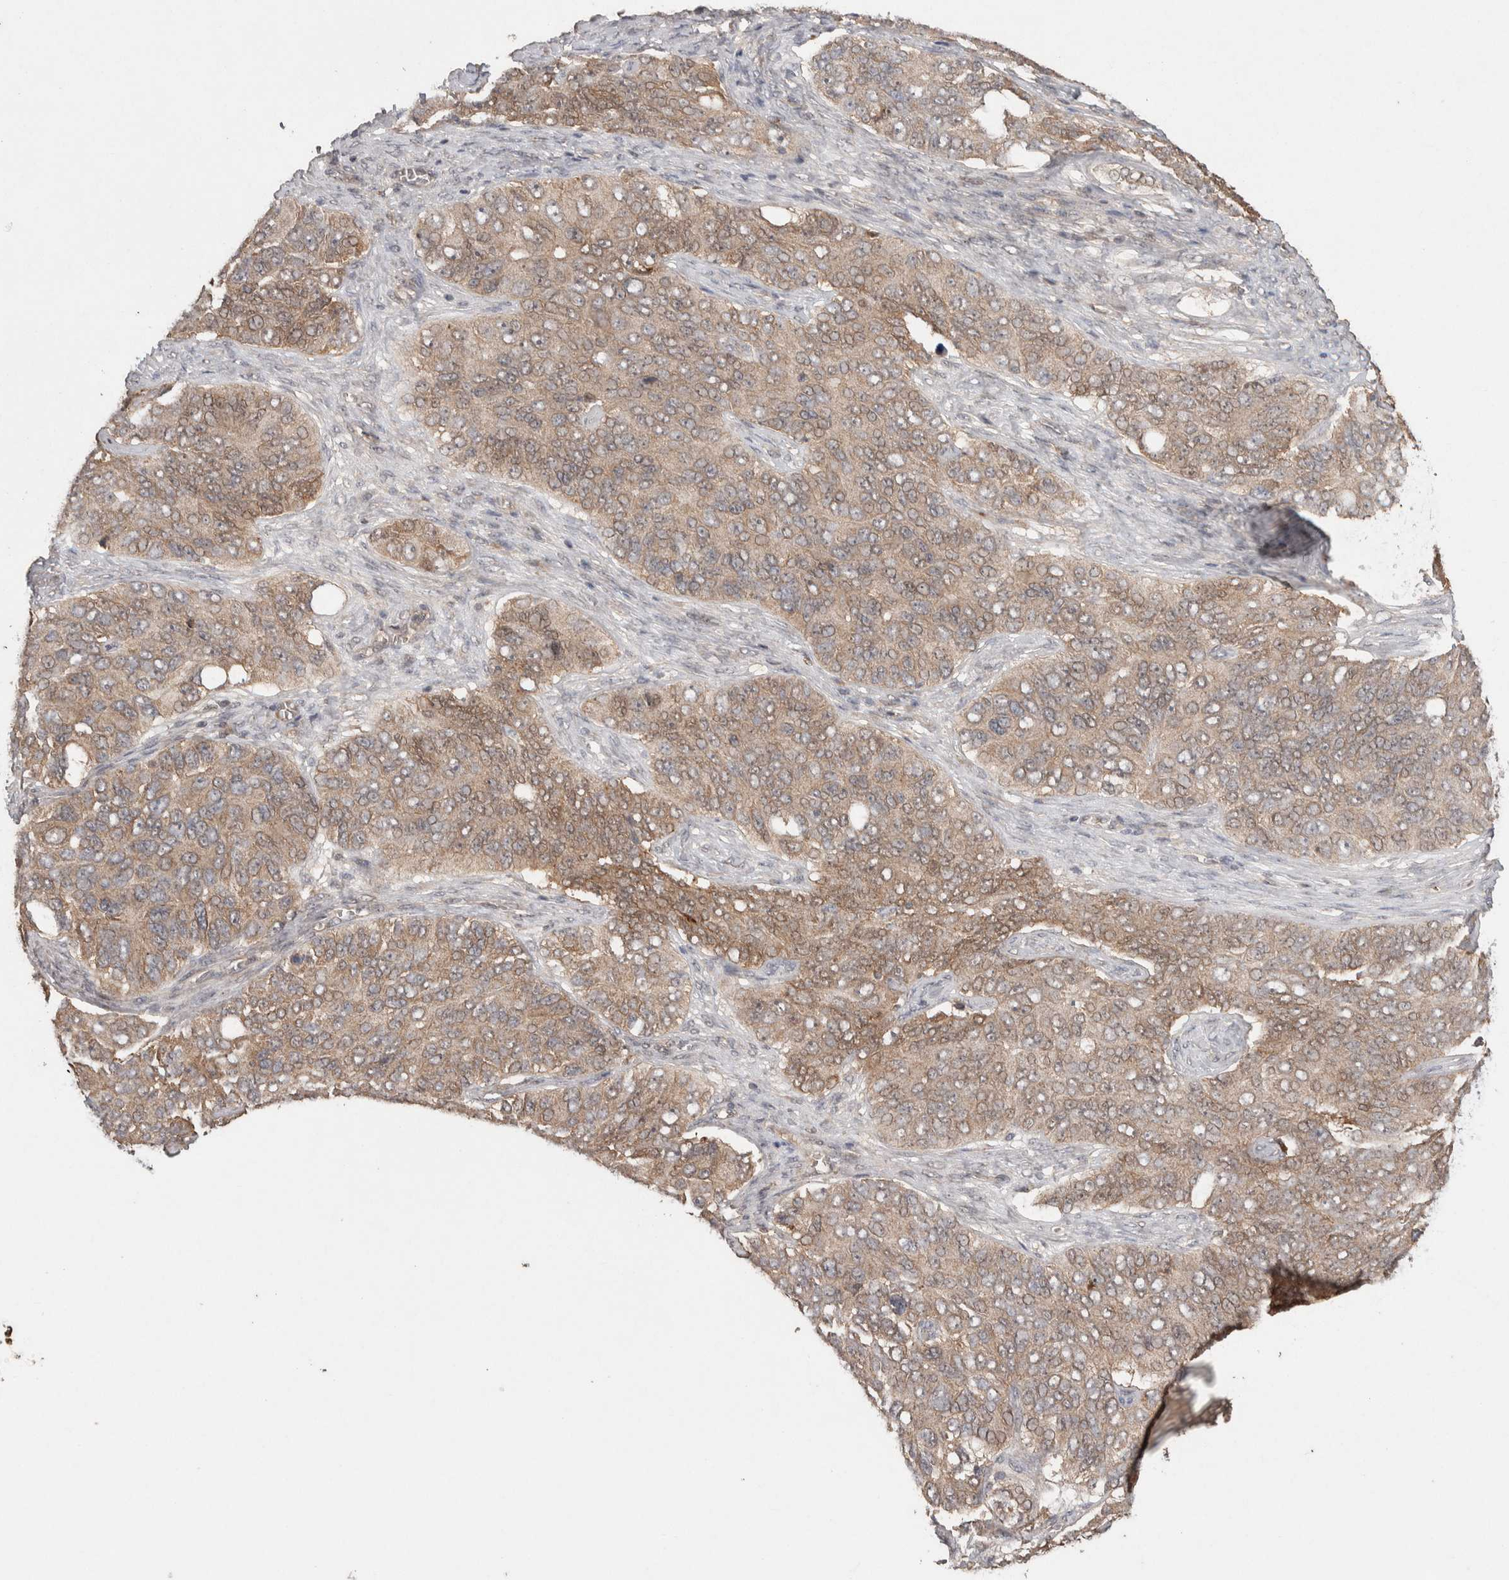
{"staining": {"intensity": "weak", "quantity": ">75%", "location": "cytoplasmic/membranous"}, "tissue": "ovarian cancer", "cell_type": "Tumor cells", "image_type": "cancer", "snomed": [{"axis": "morphology", "description": "Carcinoma, endometroid"}, {"axis": "topography", "description": "Ovary"}], "caption": "Endometroid carcinoma (ovarian) was stained to show a protein in brown. There is low levels of weak cytoplasmic/membranous staining in about >75% of tumor cells. The protein of interest is shown in brown color, while the nuclei are stained blue.", "gene": "KCNJ5", "patient": {"sex": "female", "age": 51}}